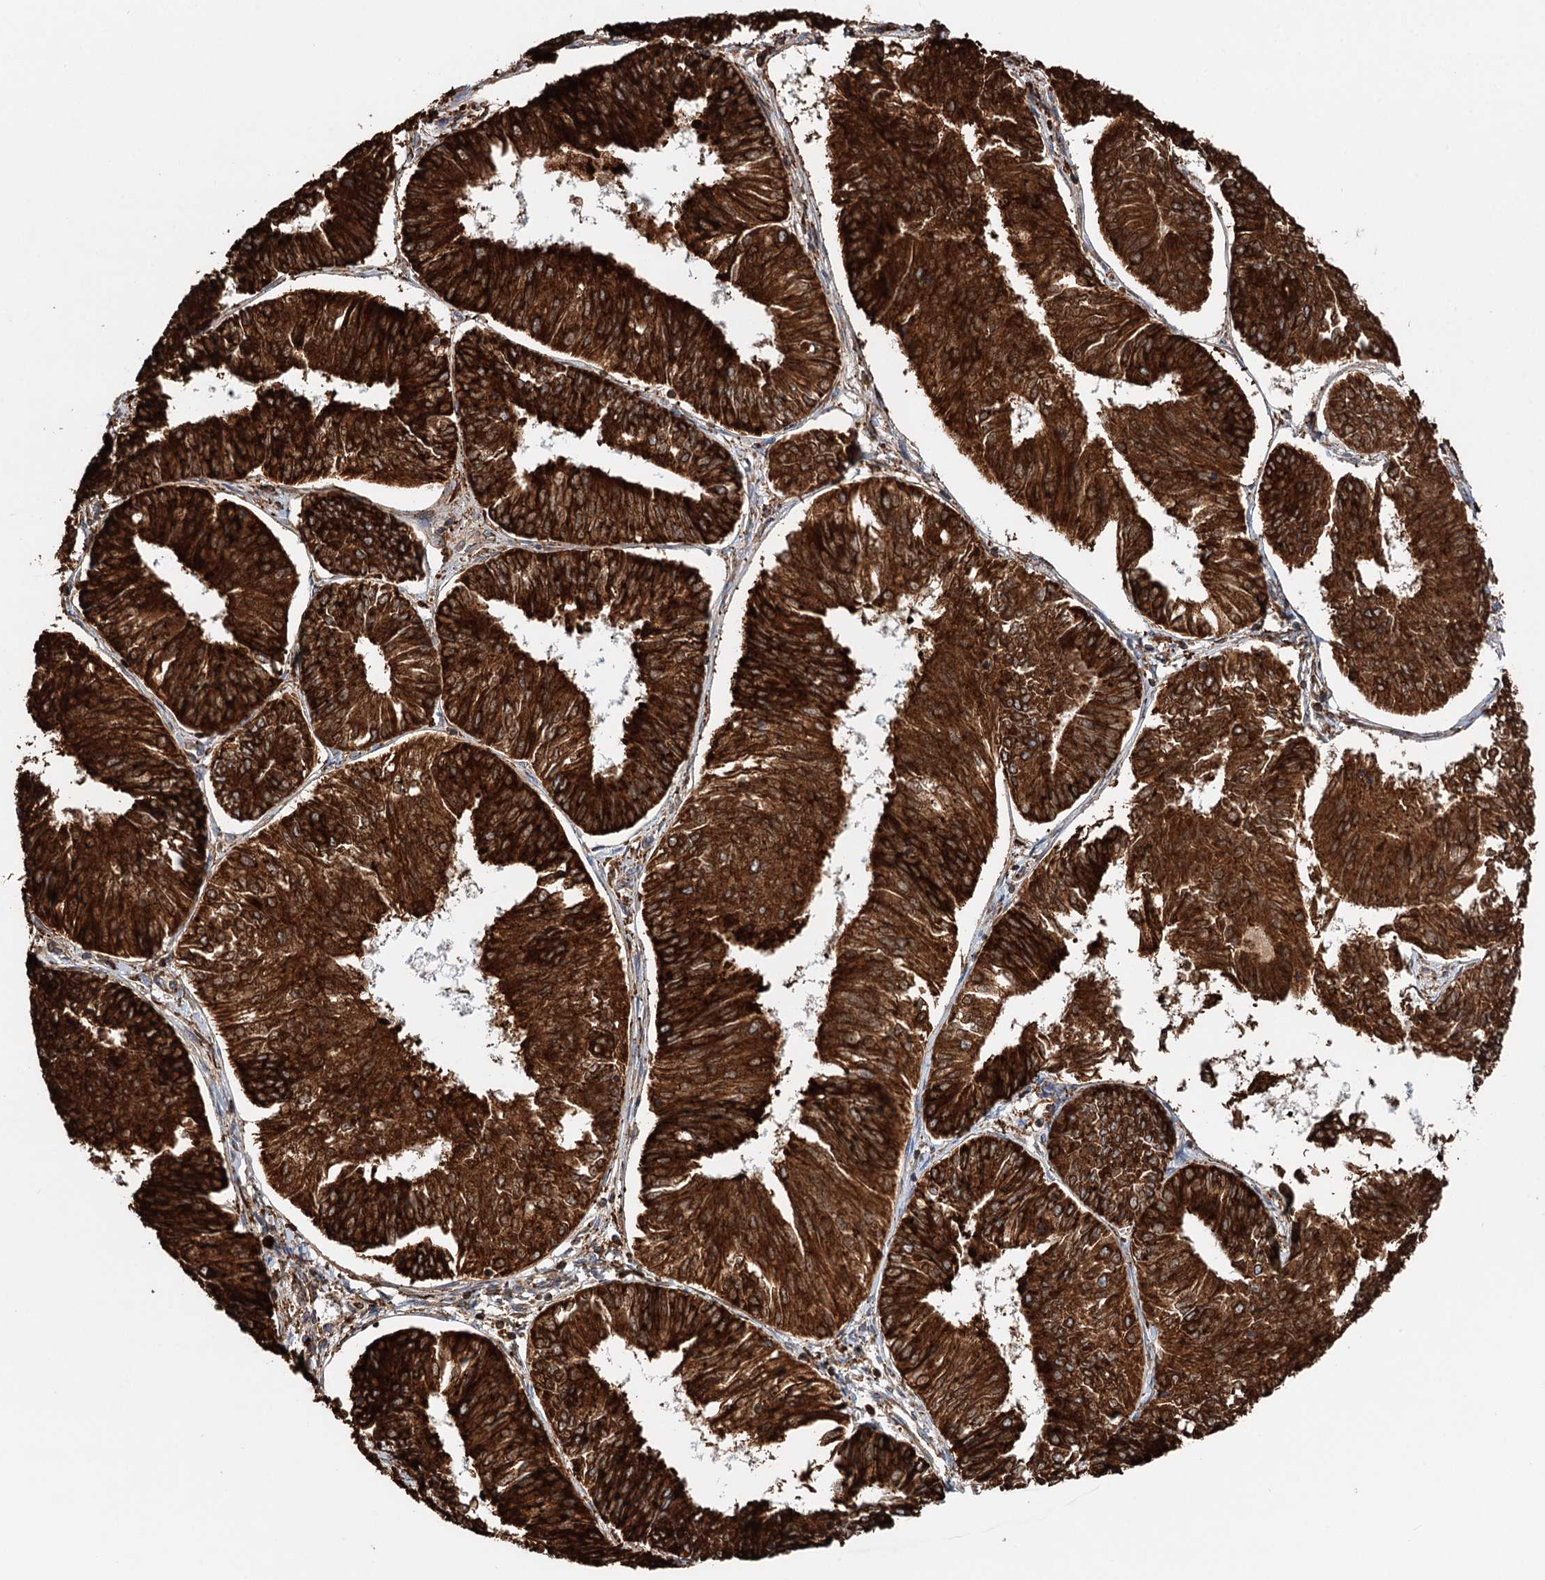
{"staining": {"intensity": "strong", "quantity": ">75%", "location": "cytoplasmic/membranous"}, "tissue": "endometrial cancer", "cell_type": "Tumor cells", "image_type": "cancer", "snomed": [{"axis": "morphology", "description": "Adenocarcinoma, NOS"}, {"axis": "topography", "description": "Endometrium"}], "caption": "Immunohistochemistry (IHC) (DAB (3,3'-diaminobenzidine)) staining of human adenocarcinoma (endometrial) demonstrates strong cytoplasmic/membranous protein expression in about >75% of tumor cells.", "gene": "ERP29", "patient": {"sex": "female", "age": 58}}